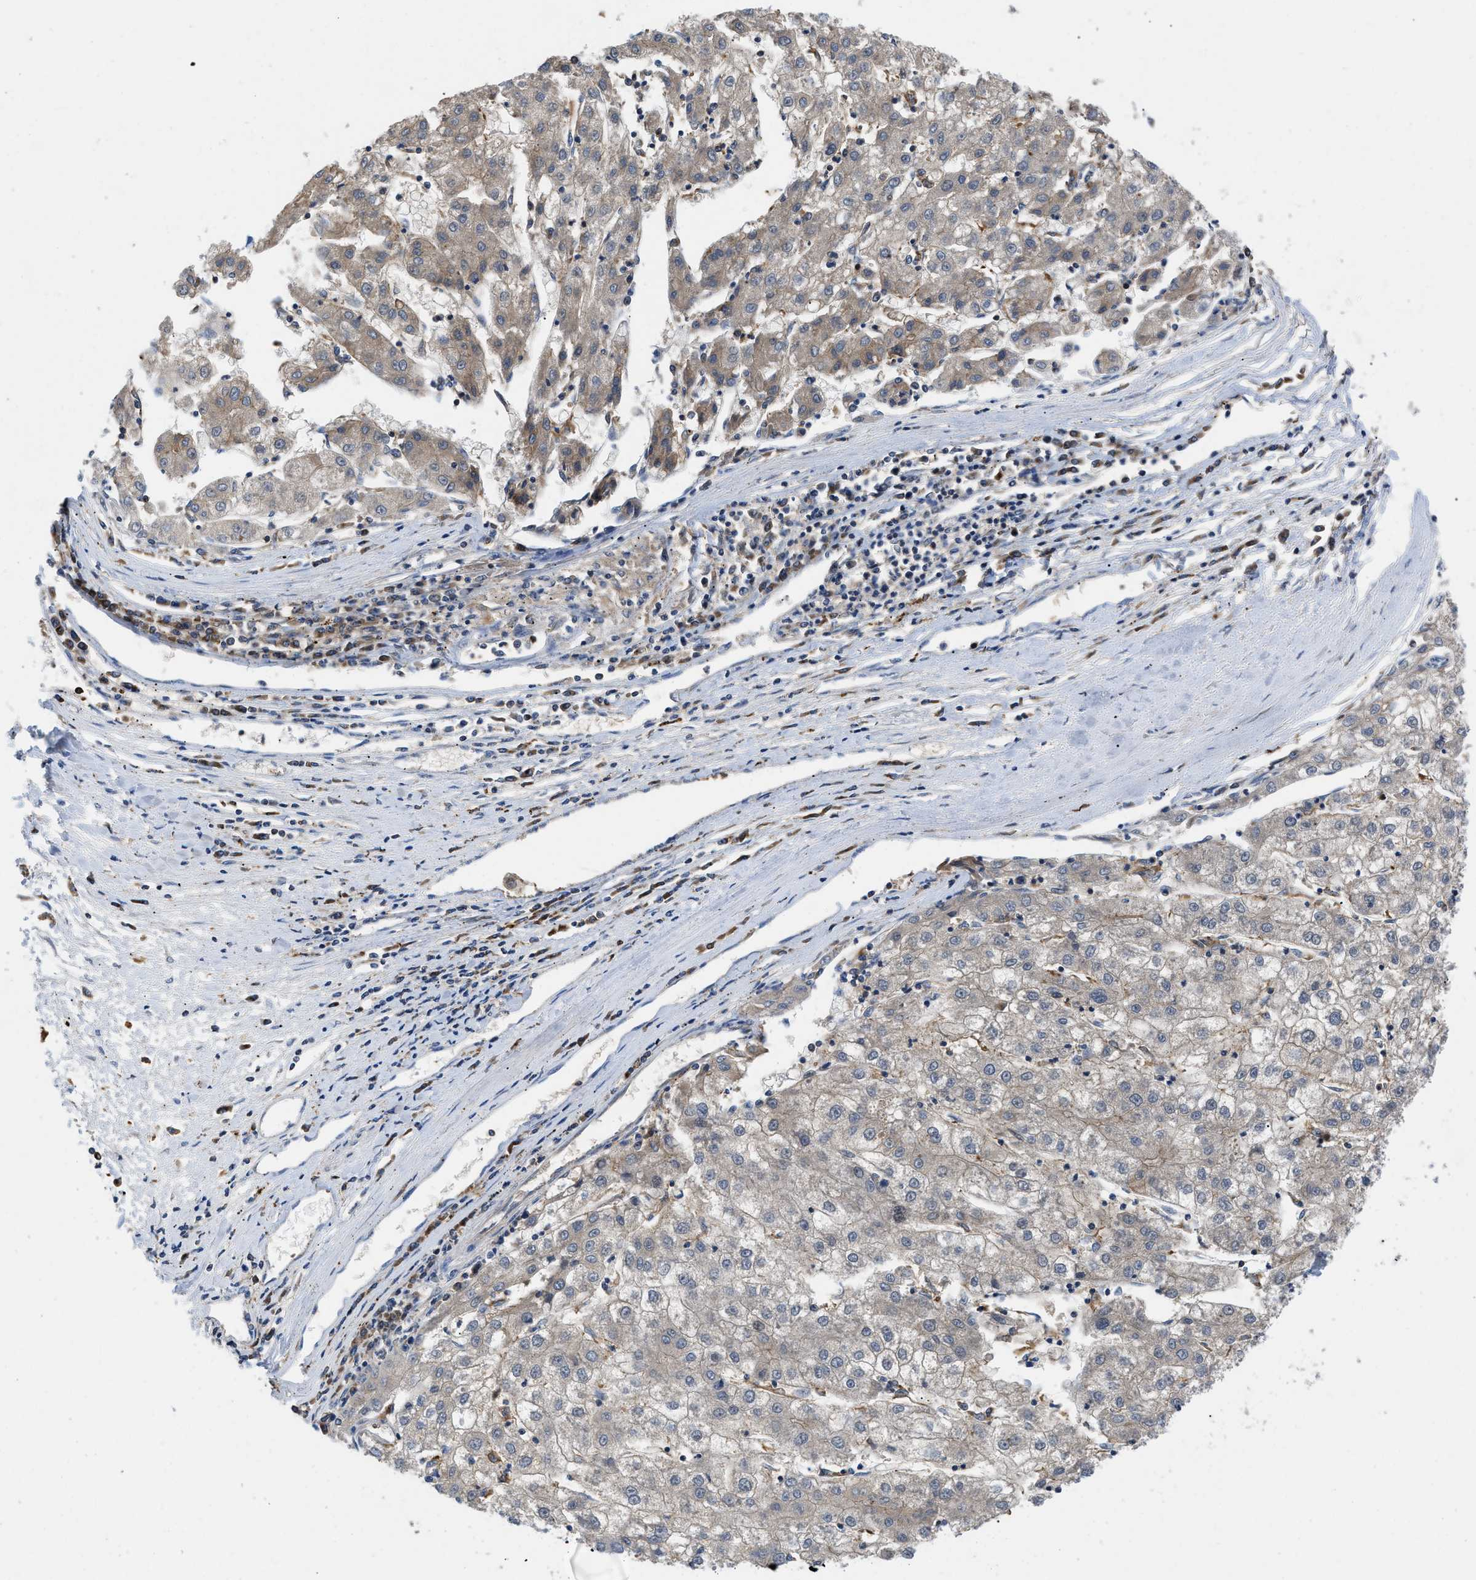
{"staining": {"intensity": "weak", "quantity": "<25%", "location": "cytoplasmic/membranous"}, "tissue": "liver cancer", "cell_type": "Tumor cells", "image_type": "cancer", "snomed": [{"axis": "morphology", "description": "Carcinoma, Hepatocellular, NOS"}, {"axis": "topography", "description": "Liver"}], "caption": "This is an IHC image of human liver hepatocellular carcinoma. There is no staining in tumor cells.", "gene": "ENPP4", "patient": {"sex": "male", "age": 72}}